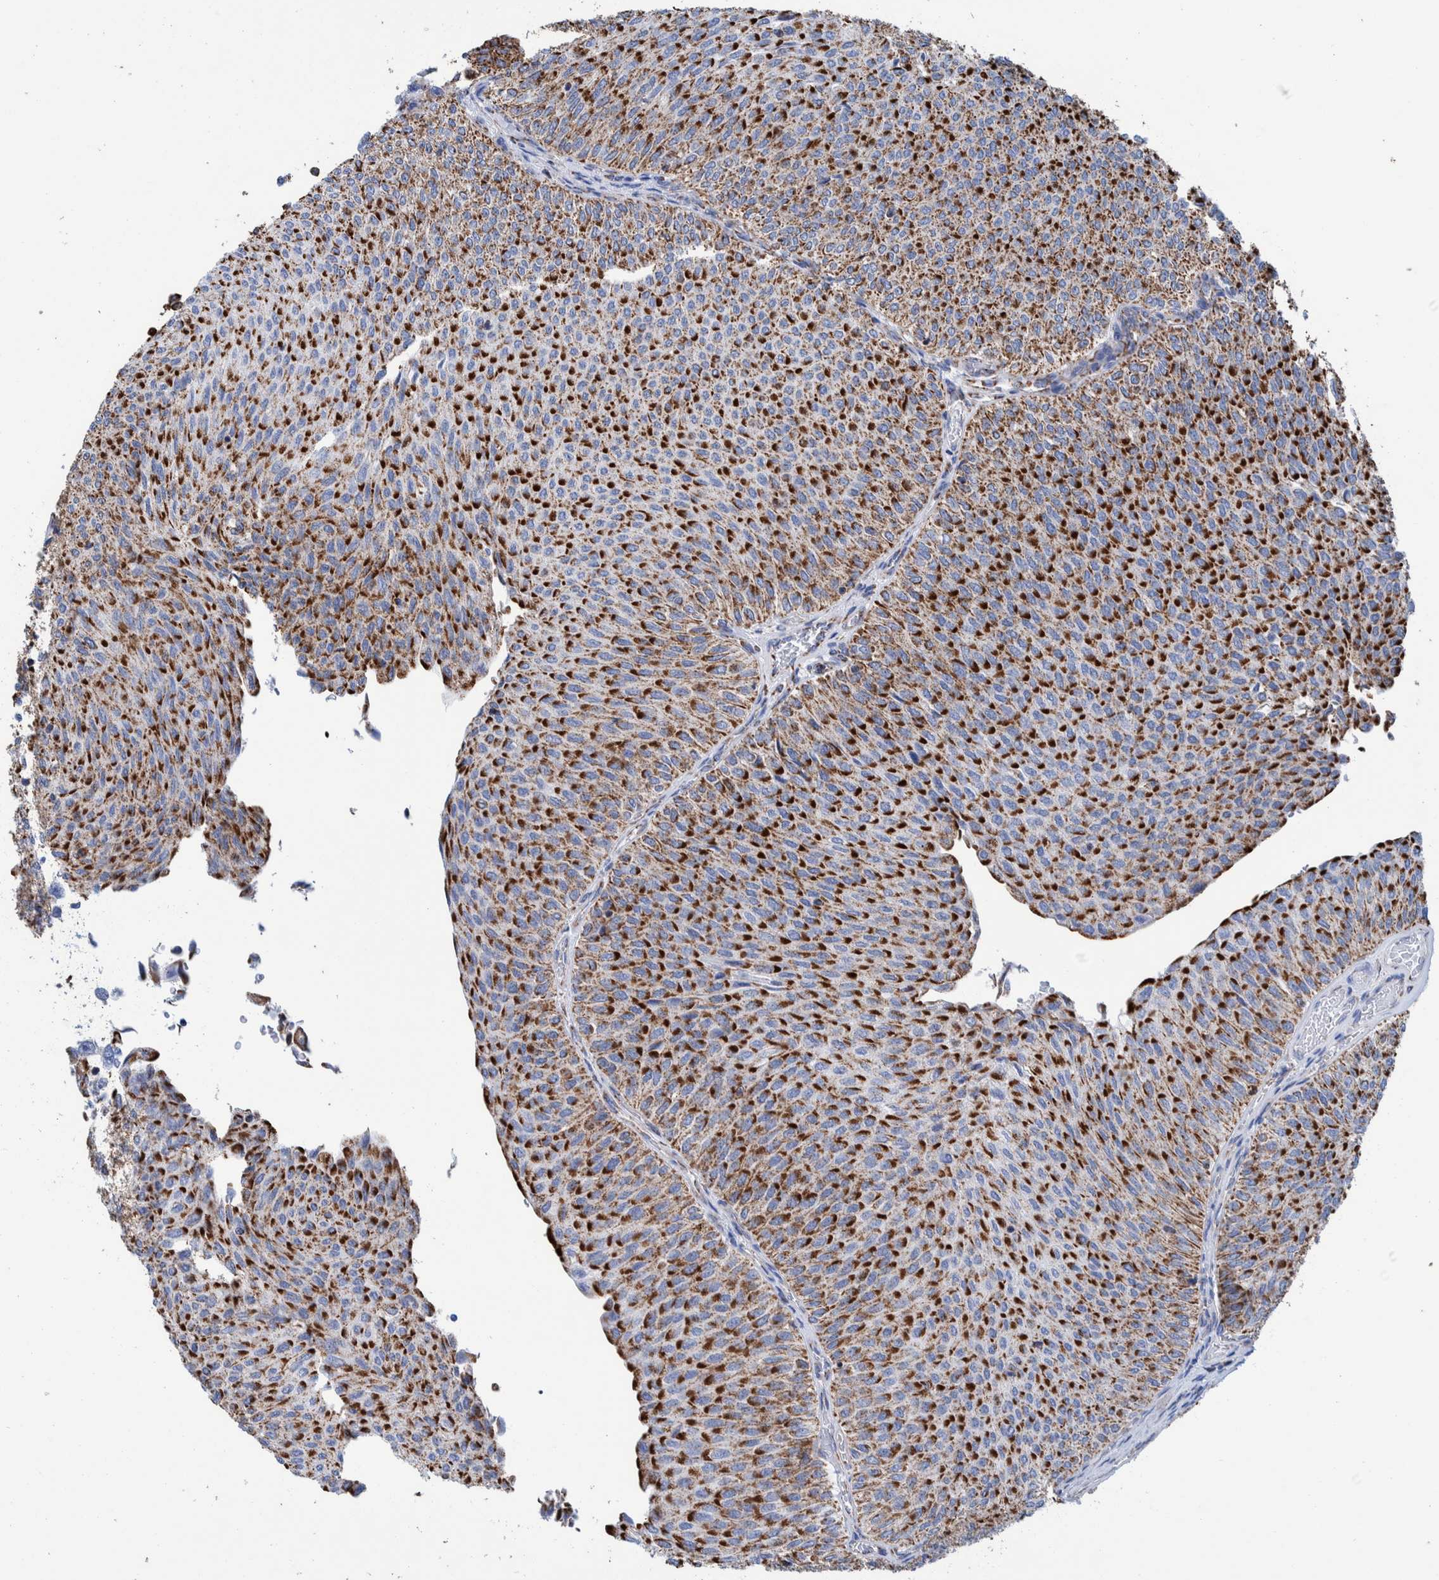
{"staining": {"intensity": "strong", "quantity": ">75%", "location": "cytoplasmic/membranous"}, "tissue": "urothelial cancer", "cell_type": "Tumor cells", "image_type": "cancer", "snomed": [{"axis": "morphology", "description": "Urothelial carcinoma, Low grade"}, {"axis": "topography", "description": "Urinary bladder"}], "caption": "Protein expression analysis of human urothelial carcinoma (low-grade) reveals strong cytoplasmic/membranous staining in approximately >75% of tumor cells.", "gene": "DECR1", "patient": {"sex": "male", "age": 78}}